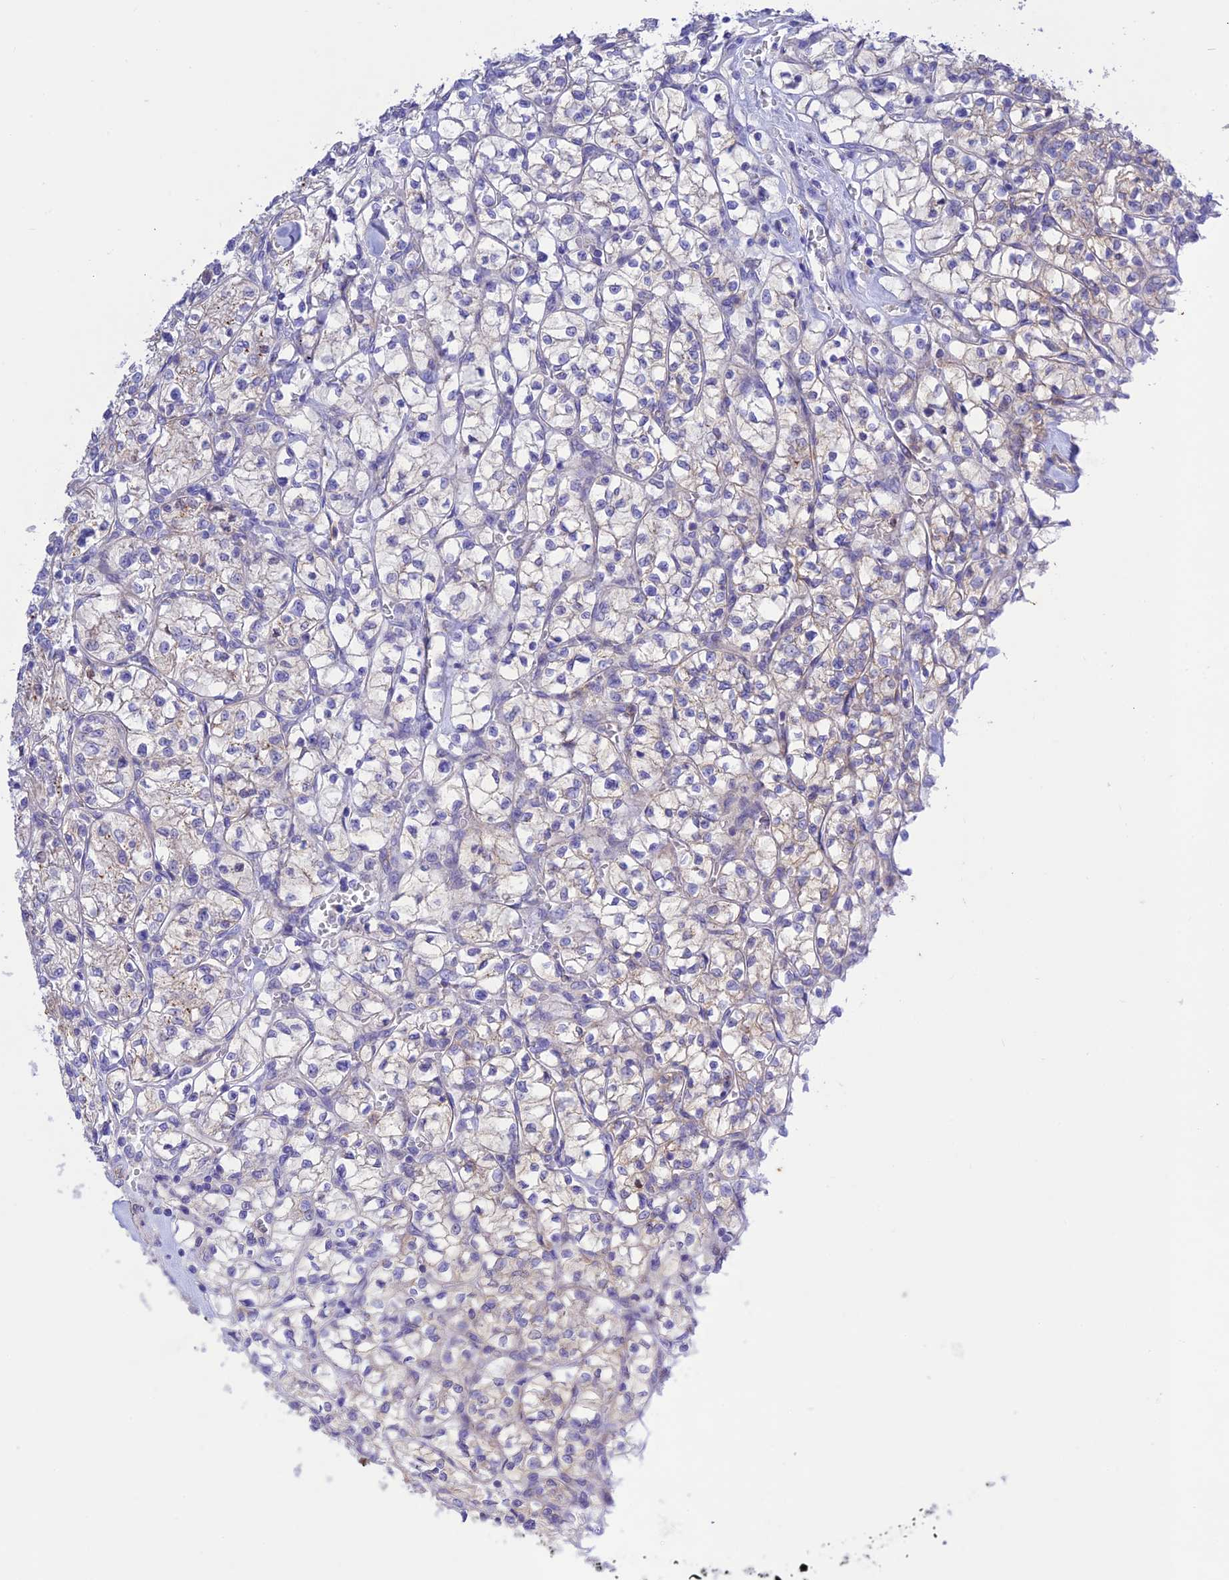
{"staining": {"intensity": "negative", "quantity": "none", "location": "none"}, "tissue": "renal cancer", "cell_type": "Tumor cells", "image_type": "cancer", "snomed": [{"axis": "morphology", "description": "Adenocarcinoma, NOS"}, {"axis": "topography", "description": "Kidney"}], "caption": "IHC of human adenocarcinoma (renal) reveals no positivity in tumor cells.", "gene": "CHSY3", "patient": {"sex": "female", "age": 64}}